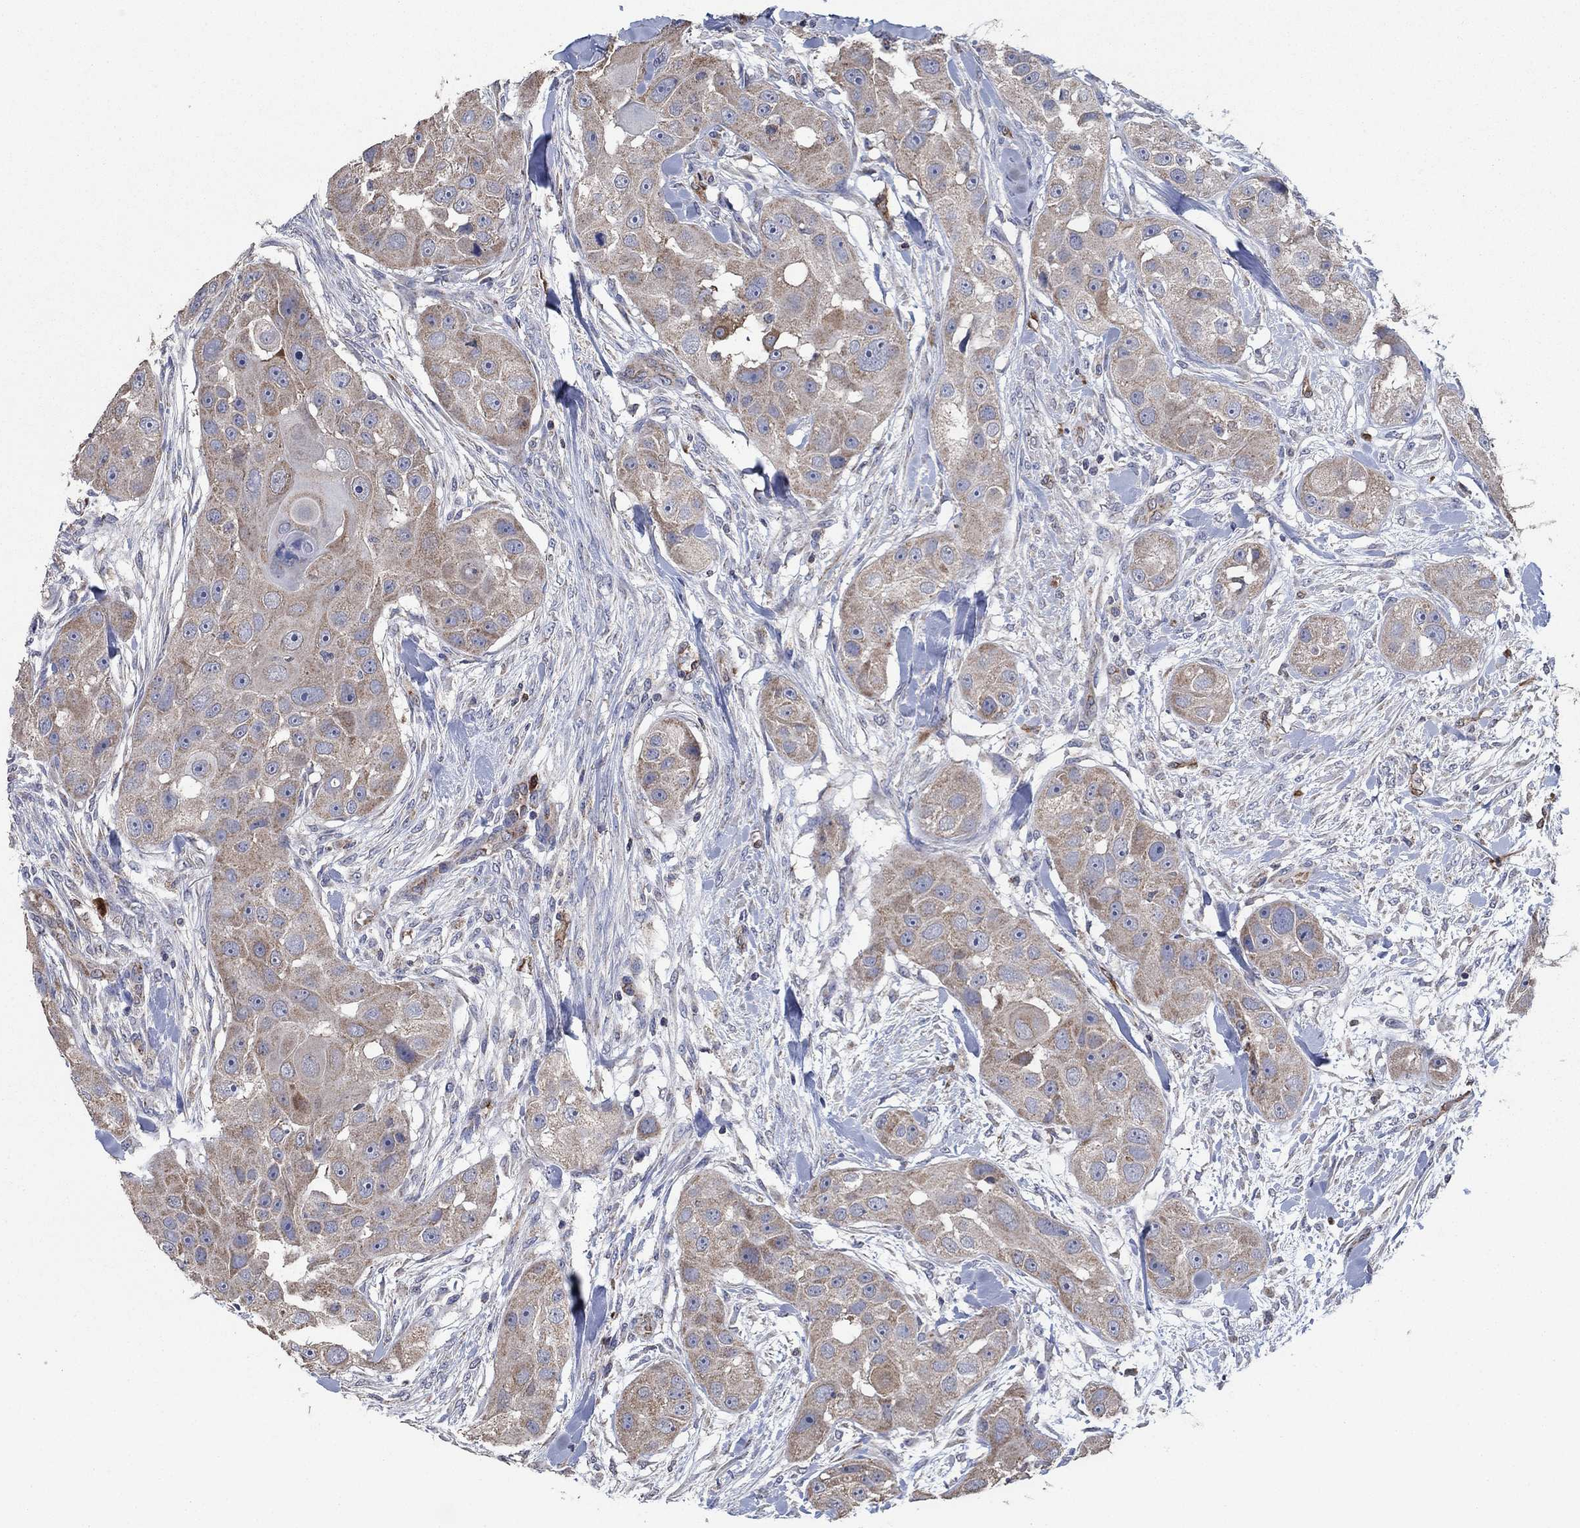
{"staining": {"intensity": "weak", "quantity": ">75%", "location": "cytoplasmic/membranous"}, "tissue": "head and neck cancer", "cell_type": "Tumor cells", "image_type": "cancer", "snomed": [{"axis": "morphology", "description": "Squamous cell carcinoma, NOS"}, {"axis": "topography", "description": "Head-Neck"}], "caption": "Tumor cells exhibit low levels of weak cytoplasmic/membranous positivity in approximately >75% of cells in head and neck squamous cell carcinoma. (Stains: DAB (3,3'-diaminobenzidine) in brown, nuclei in blue, Microscopy: brightfield microscopy at high magnification).", "gene": "HID1", "patient": {"sex": "male", "age": 51}}